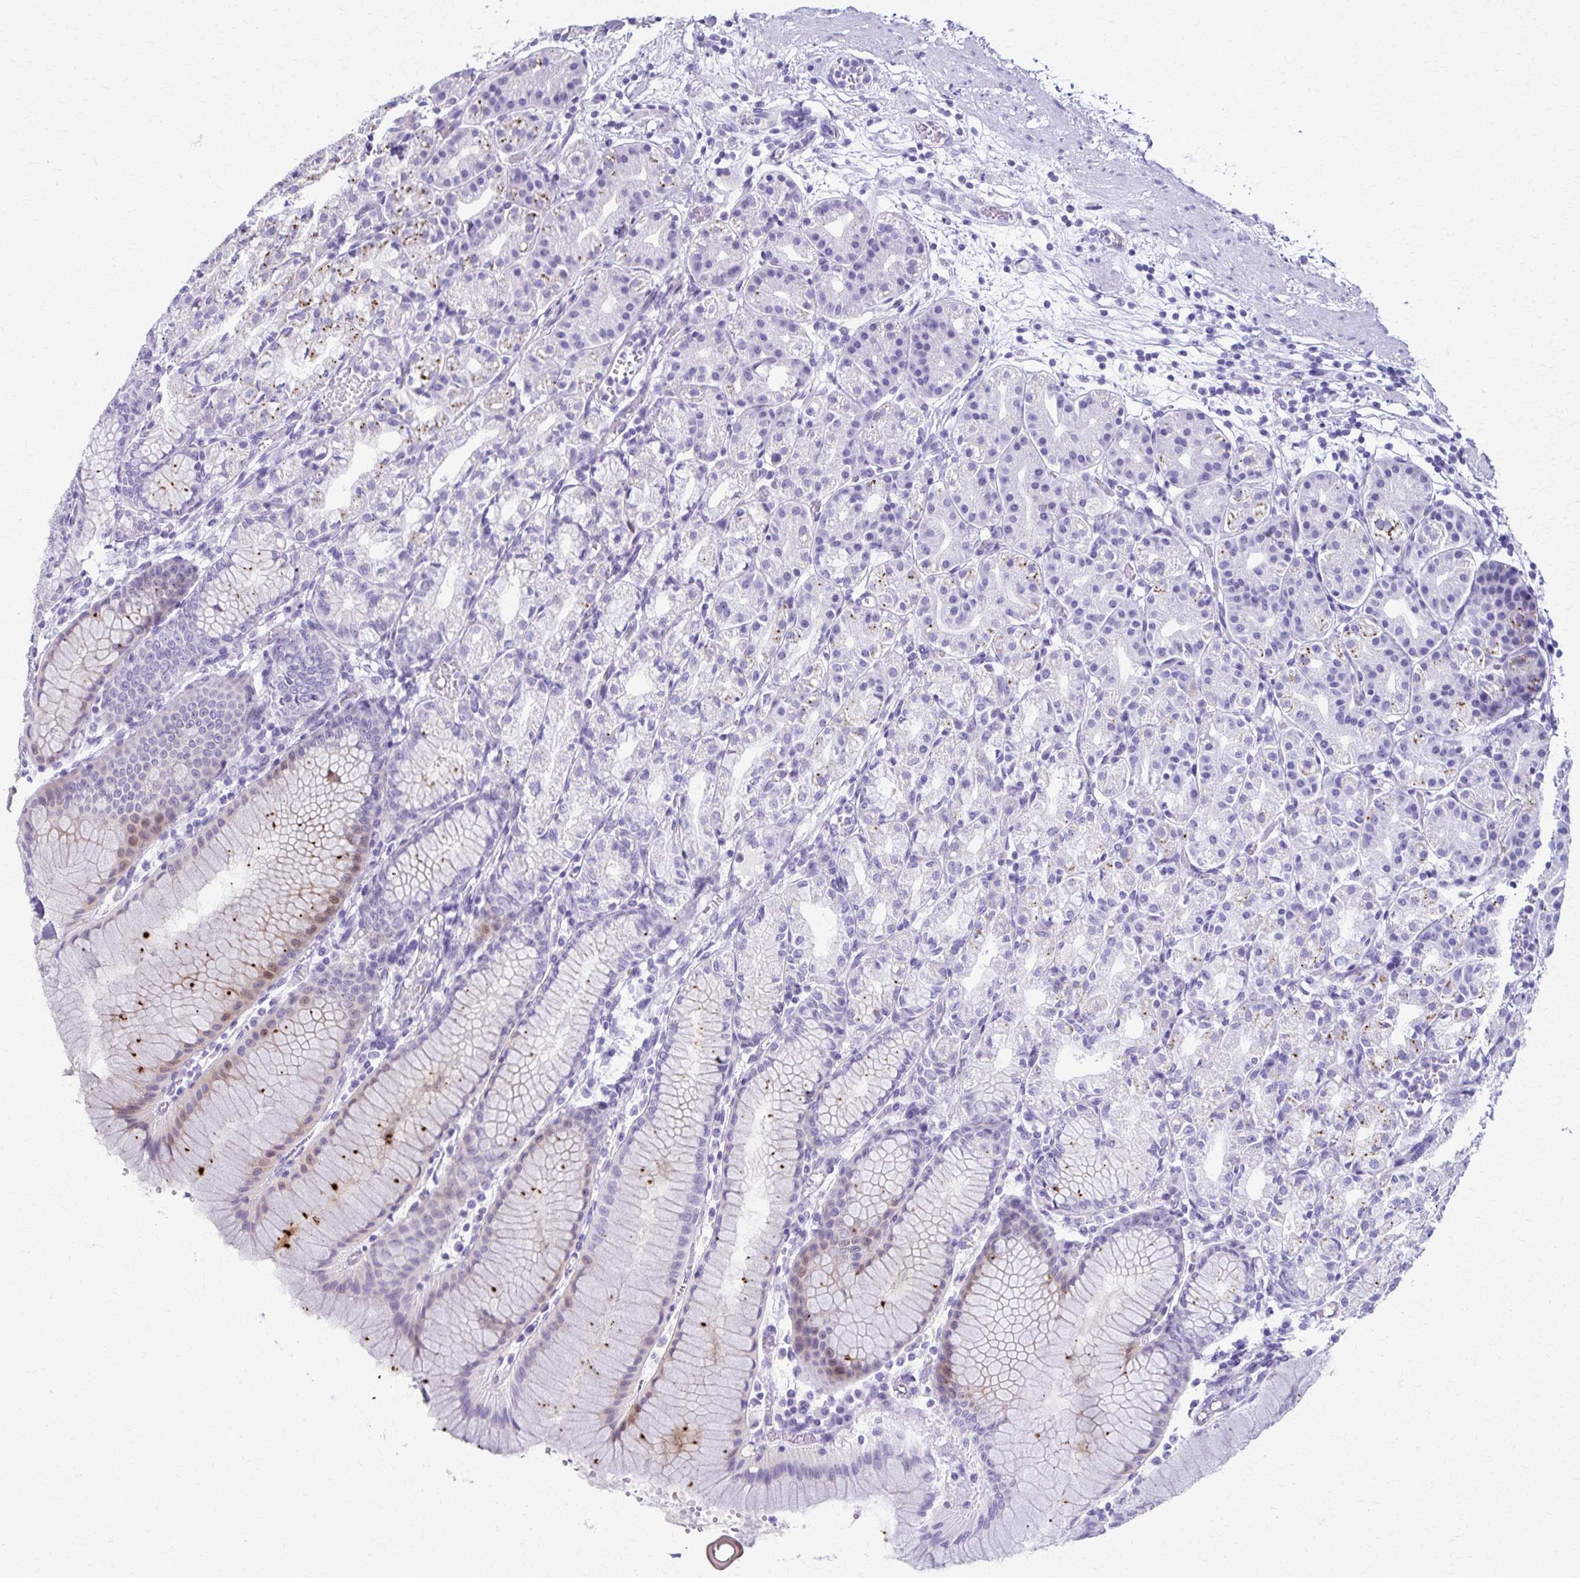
{"staining": {"intensity": "strong", "quantity": "<25%", "location": "cytoplasmic/membranous"}, "tissue": "stomach", "cell_type": "Glandular cells", "image_type": "normal", "snomed": [{"axis": "morphology", "description": "Normal tissue, NOS"}, {"axis": "topography", "description": "Stomach"}], "caption": "Glandular cells demonstrate strong cytoplasmic/membranous positivity in approximately <25% of cells in unremarkable stomach. (DAB = brown stain, brightfield microscopy at high magnification).", "gene": "TMEM60", "patient": {"sex": "female", "age": 57}}